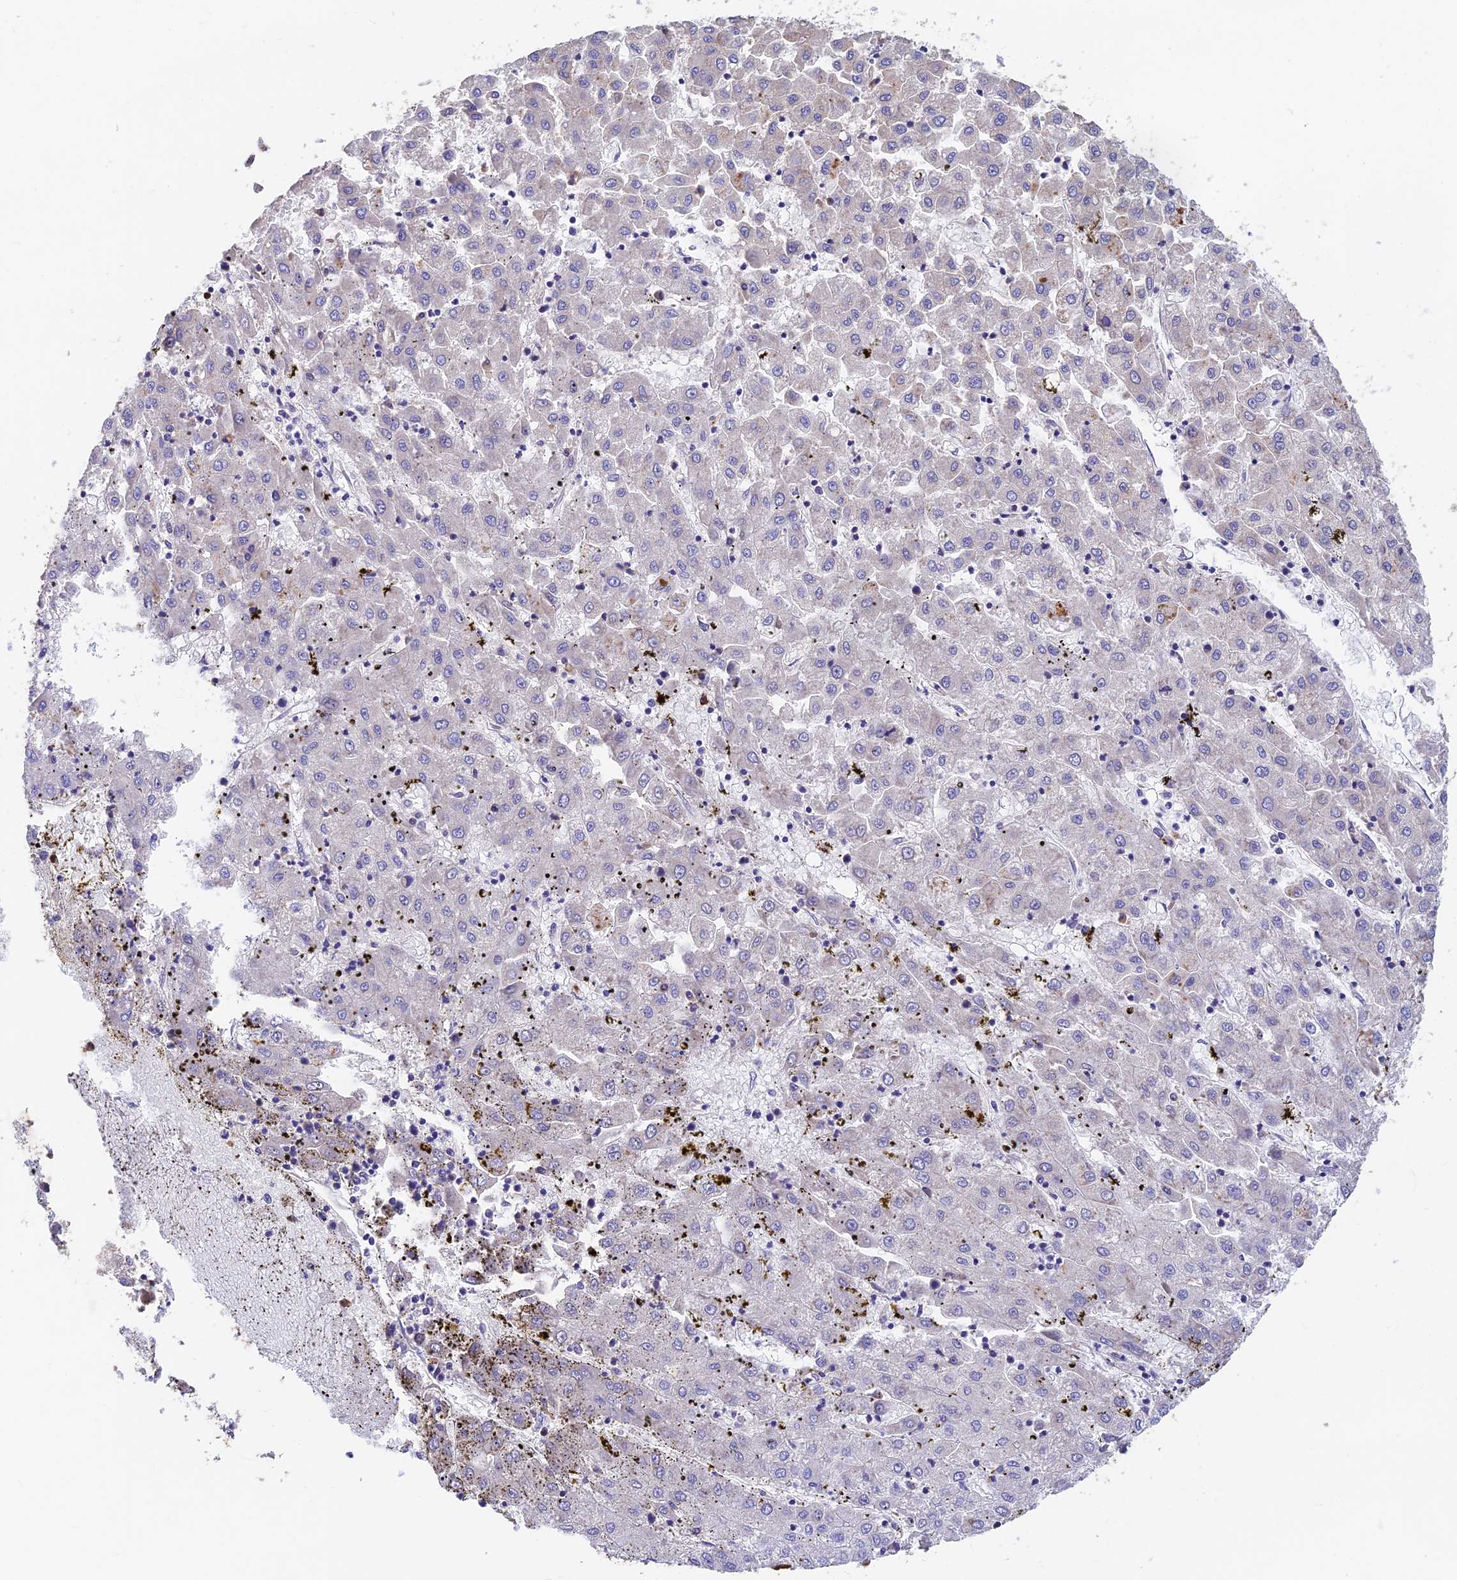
{"staining": {"intensity": "negative", "quantity": "none", "location": "none"}, "tissue": "liver cancer", "cell_type": "Tumor cells", "image_type": "cancer", "snomed": [{"axis": "morphology", "description": "Carcinoma, Hepatocellular, NOS"}, {"axis": "topography", "description": "Liver"}], "caption": "Immunohistochemical staining of human liver hepatocellular carcinoma shows no significant positivity in tumor cells.", "gene": "EMC3", "patient": {"sex": "male", "age": 72}}